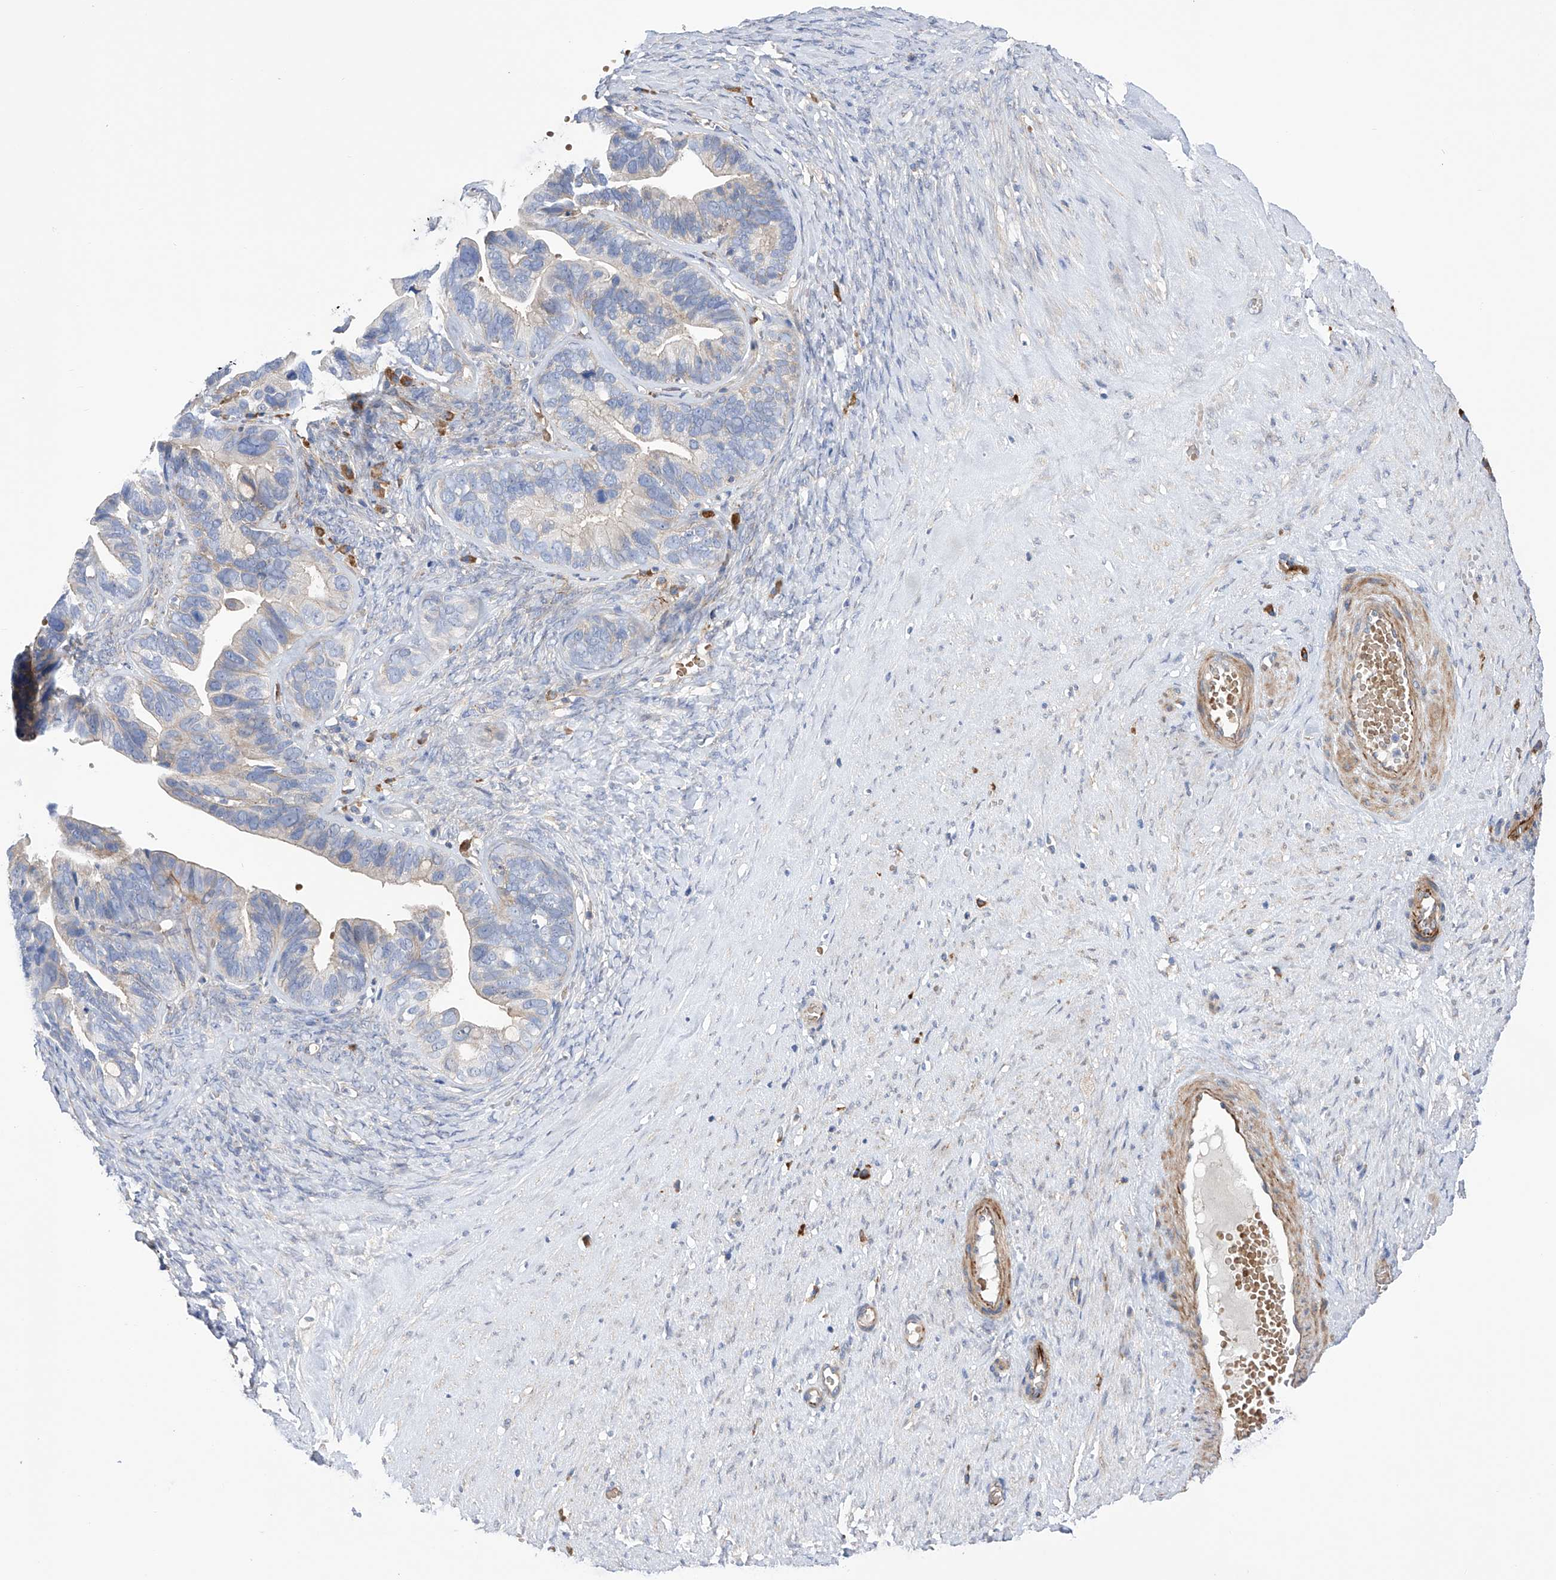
{"staining": {"intensity": "weak", "quantity": "<25%", "location": "cytoplasmic/membranous"}, "tissue": "ovarian cancer", "cell_type": "Tumor cells", "image_type": "cancer", "snomed": [{"axis": "morphology", "description": "Cystadenocarcinoma, serous, NOS"}, {"axis": "topography", "description": "Ovary"}], "caption": "Immunohistochemistry (IHC) image of ovarian cancer (serous cystadenocarcinoma) stained for a protein (brown), which exhibits no positivity in tumor cells. Nuclei are stained in blue.", "gene": "NFATC4", "patient": {"sex": "female", "age": 56}}